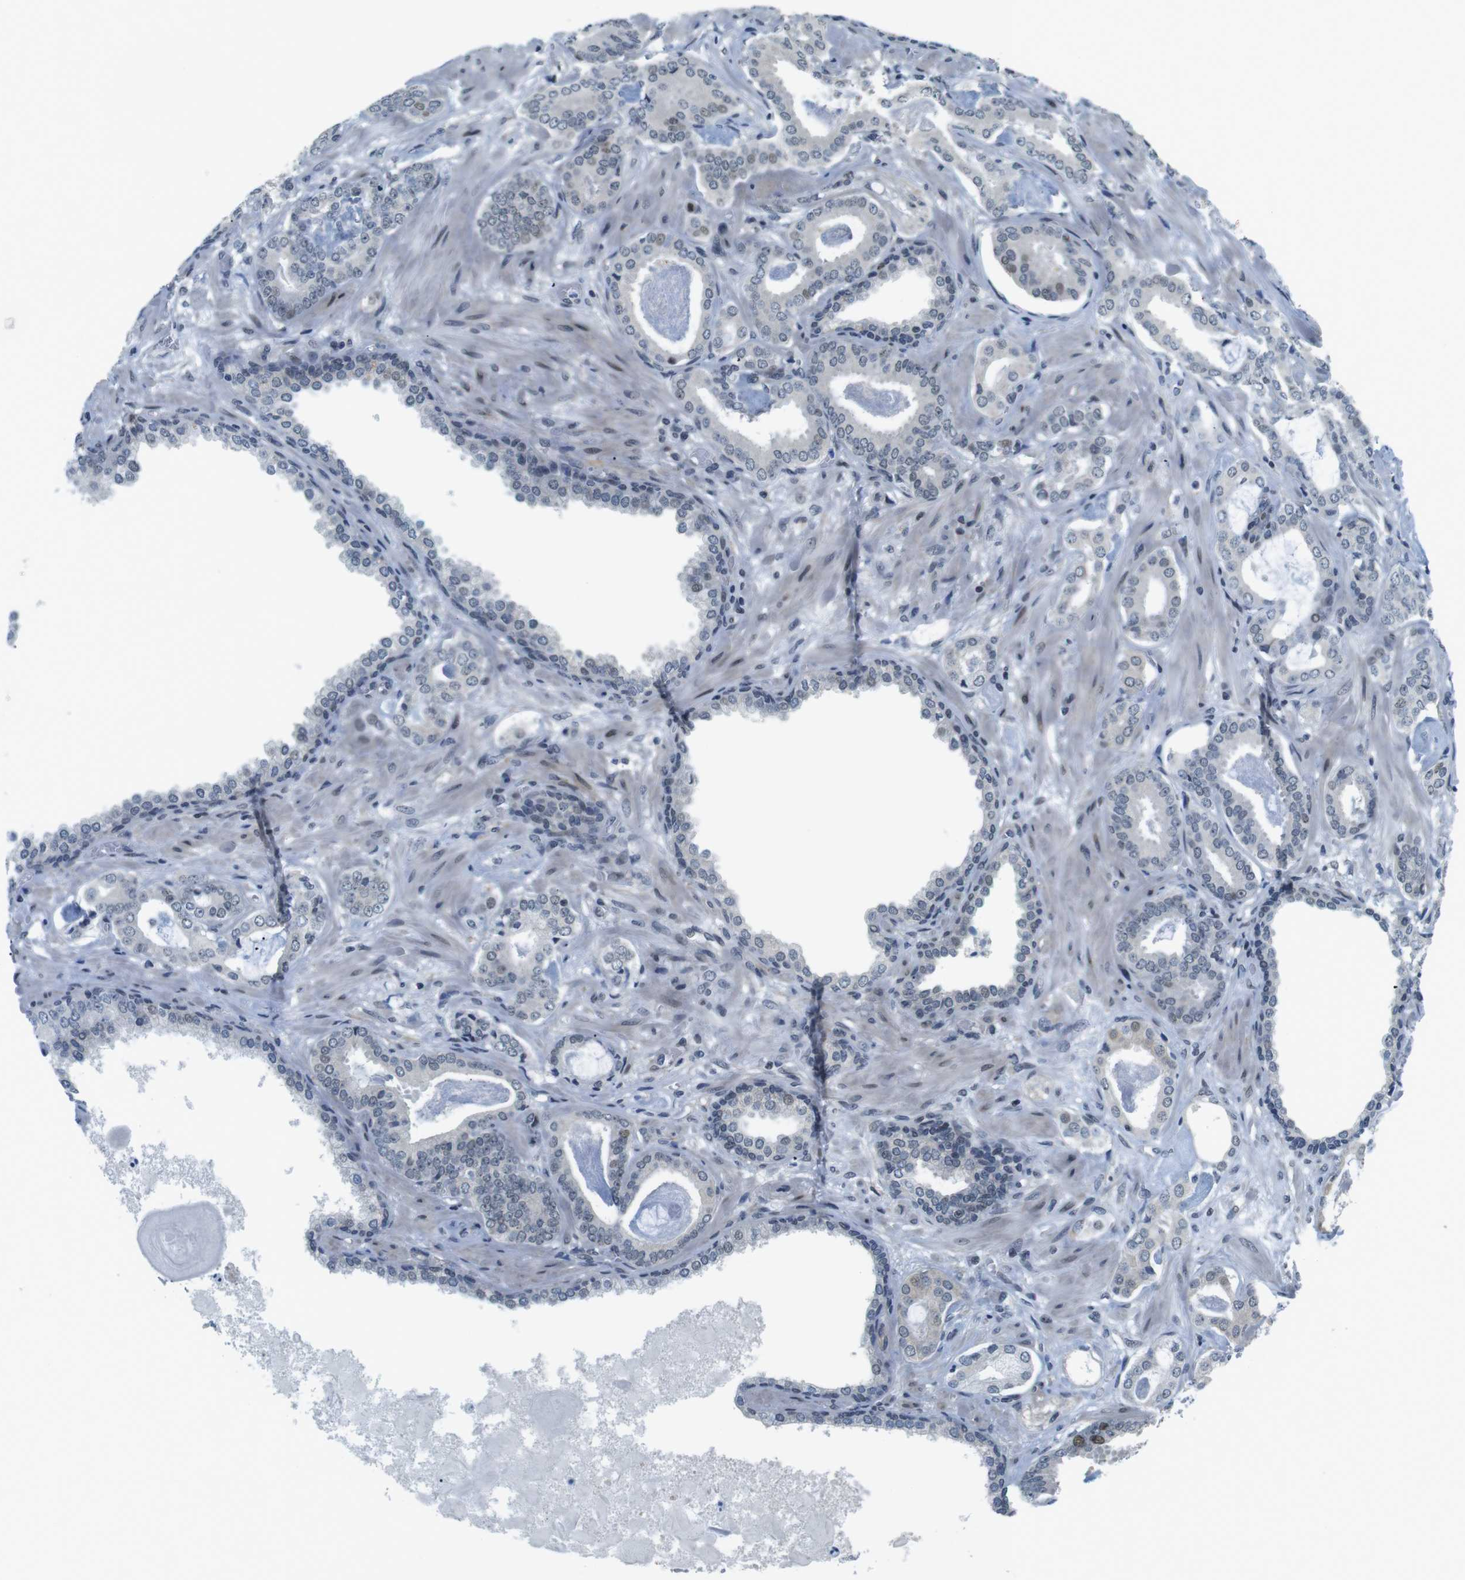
{"staining": {"intensity": "weak", "quantity": "<25%", "location": "nuclear"}, "tissue": "prostate cancer", "cell_type": "Tumor cells", "image_type": "cancer", "snomed": [{"axis": "morphology", "description": "Adenocarcinoma, Low grade"}, {"axis": "topography", "description": "Prostate"}], "caption": "An immunohistochemistry (IHC) micrograph of prostate cancer is shown. There is no staining in tumor cells of prostate cancer. (DAB (3,3'-diaminobenzidine) IHC visualized using brightfield microscopy, high magnification).", "gene": "SMCO2", "patient": {"sex": "male", "age": 53}}